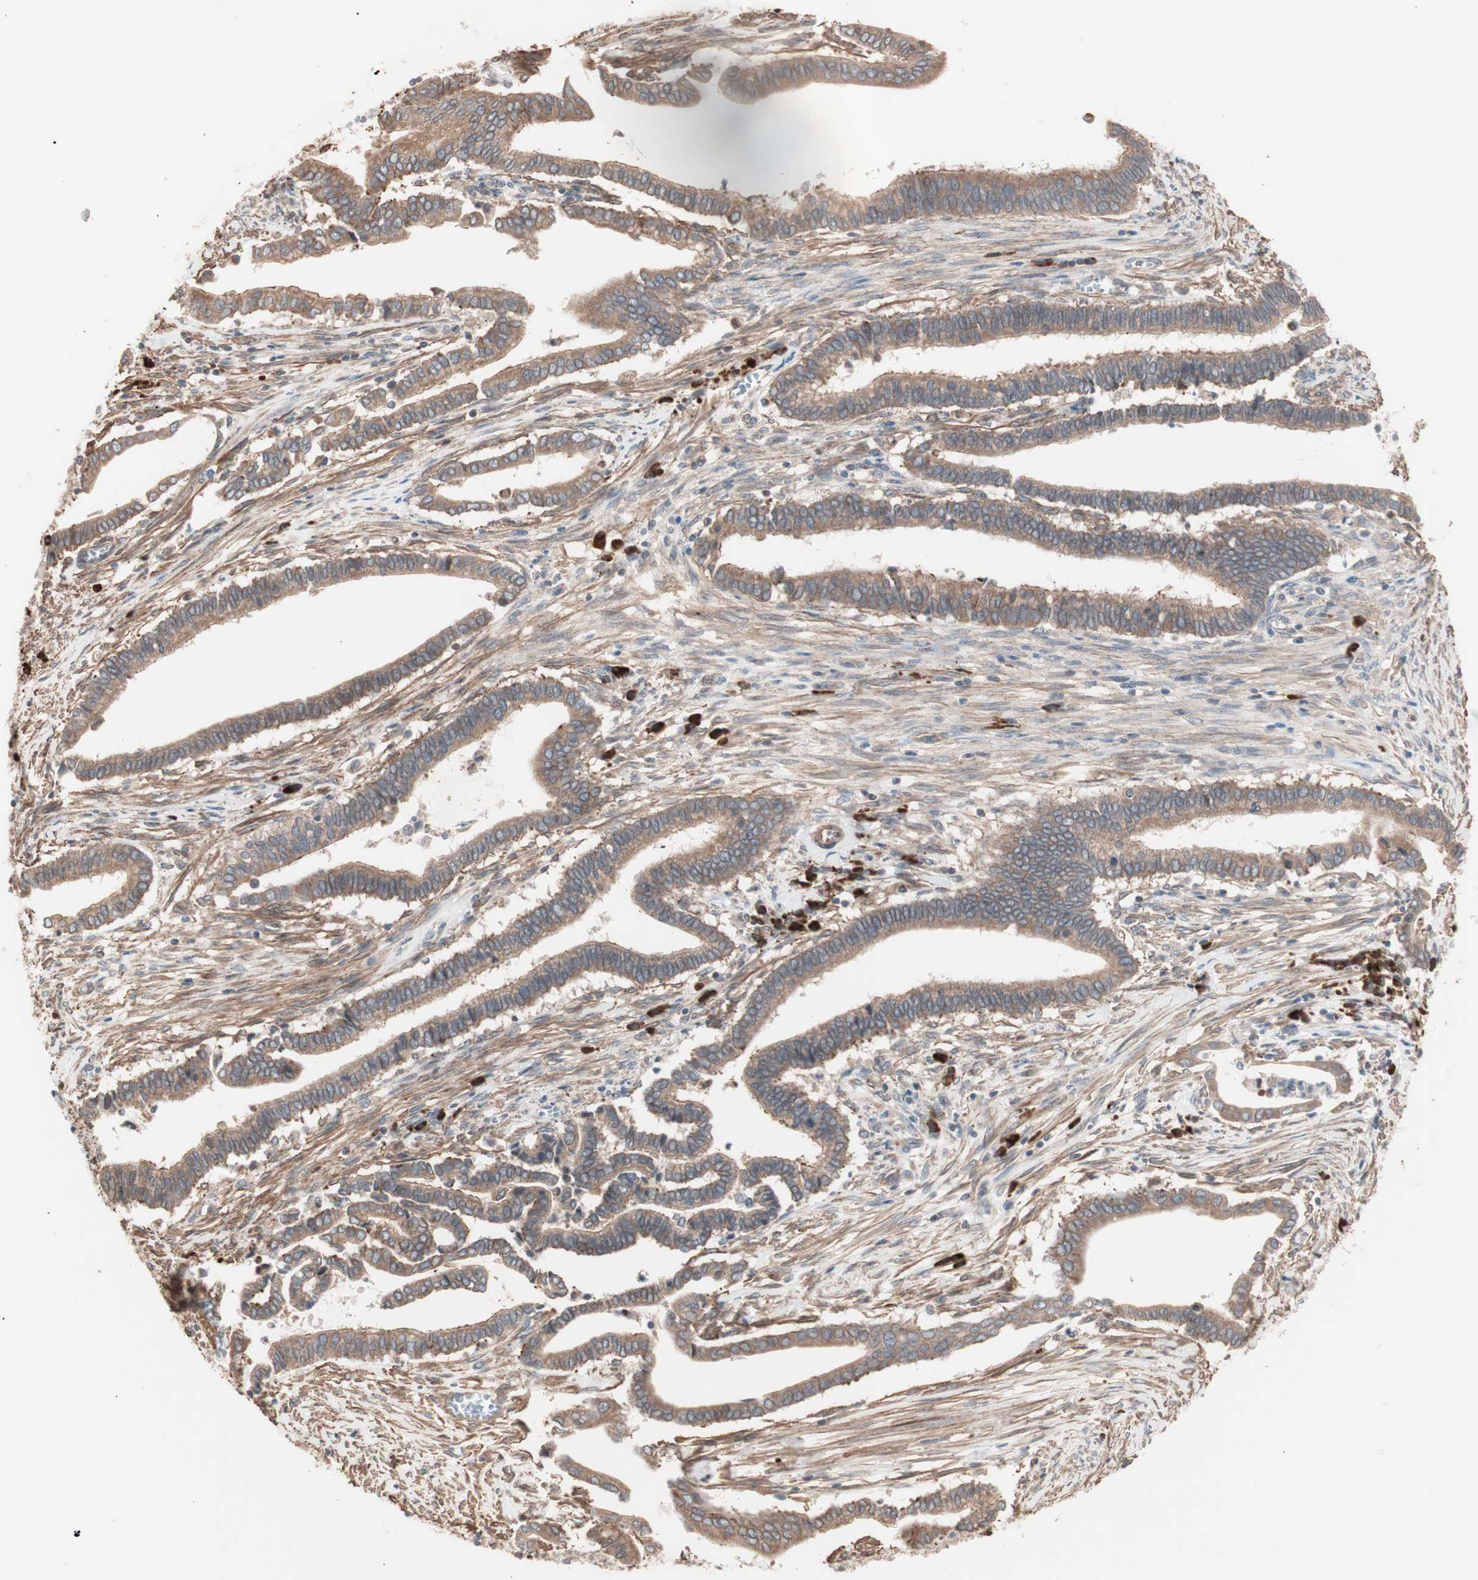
{"staining": {"intensity": "moderate", "quantity": ">75%", "location": "cytoplasmic/membranous"}, "tissue": "cervical cancer", "cell_type": "Tumor cells", "image_type": "cancer", "snomed": [{"axis": "morphology", "description": "Adenocarcinoma, NOS"}, {"axis": "topography", "description": "Cervix"}], "caption": "The immunohistochemical stain highlights moderate cytoplasmic/membranous positivity in tumor cells of cervical cancer (adenocarcinoma) tissue.", "gene": "ALG5", "patient": {"sex": "female", "age": 44}}